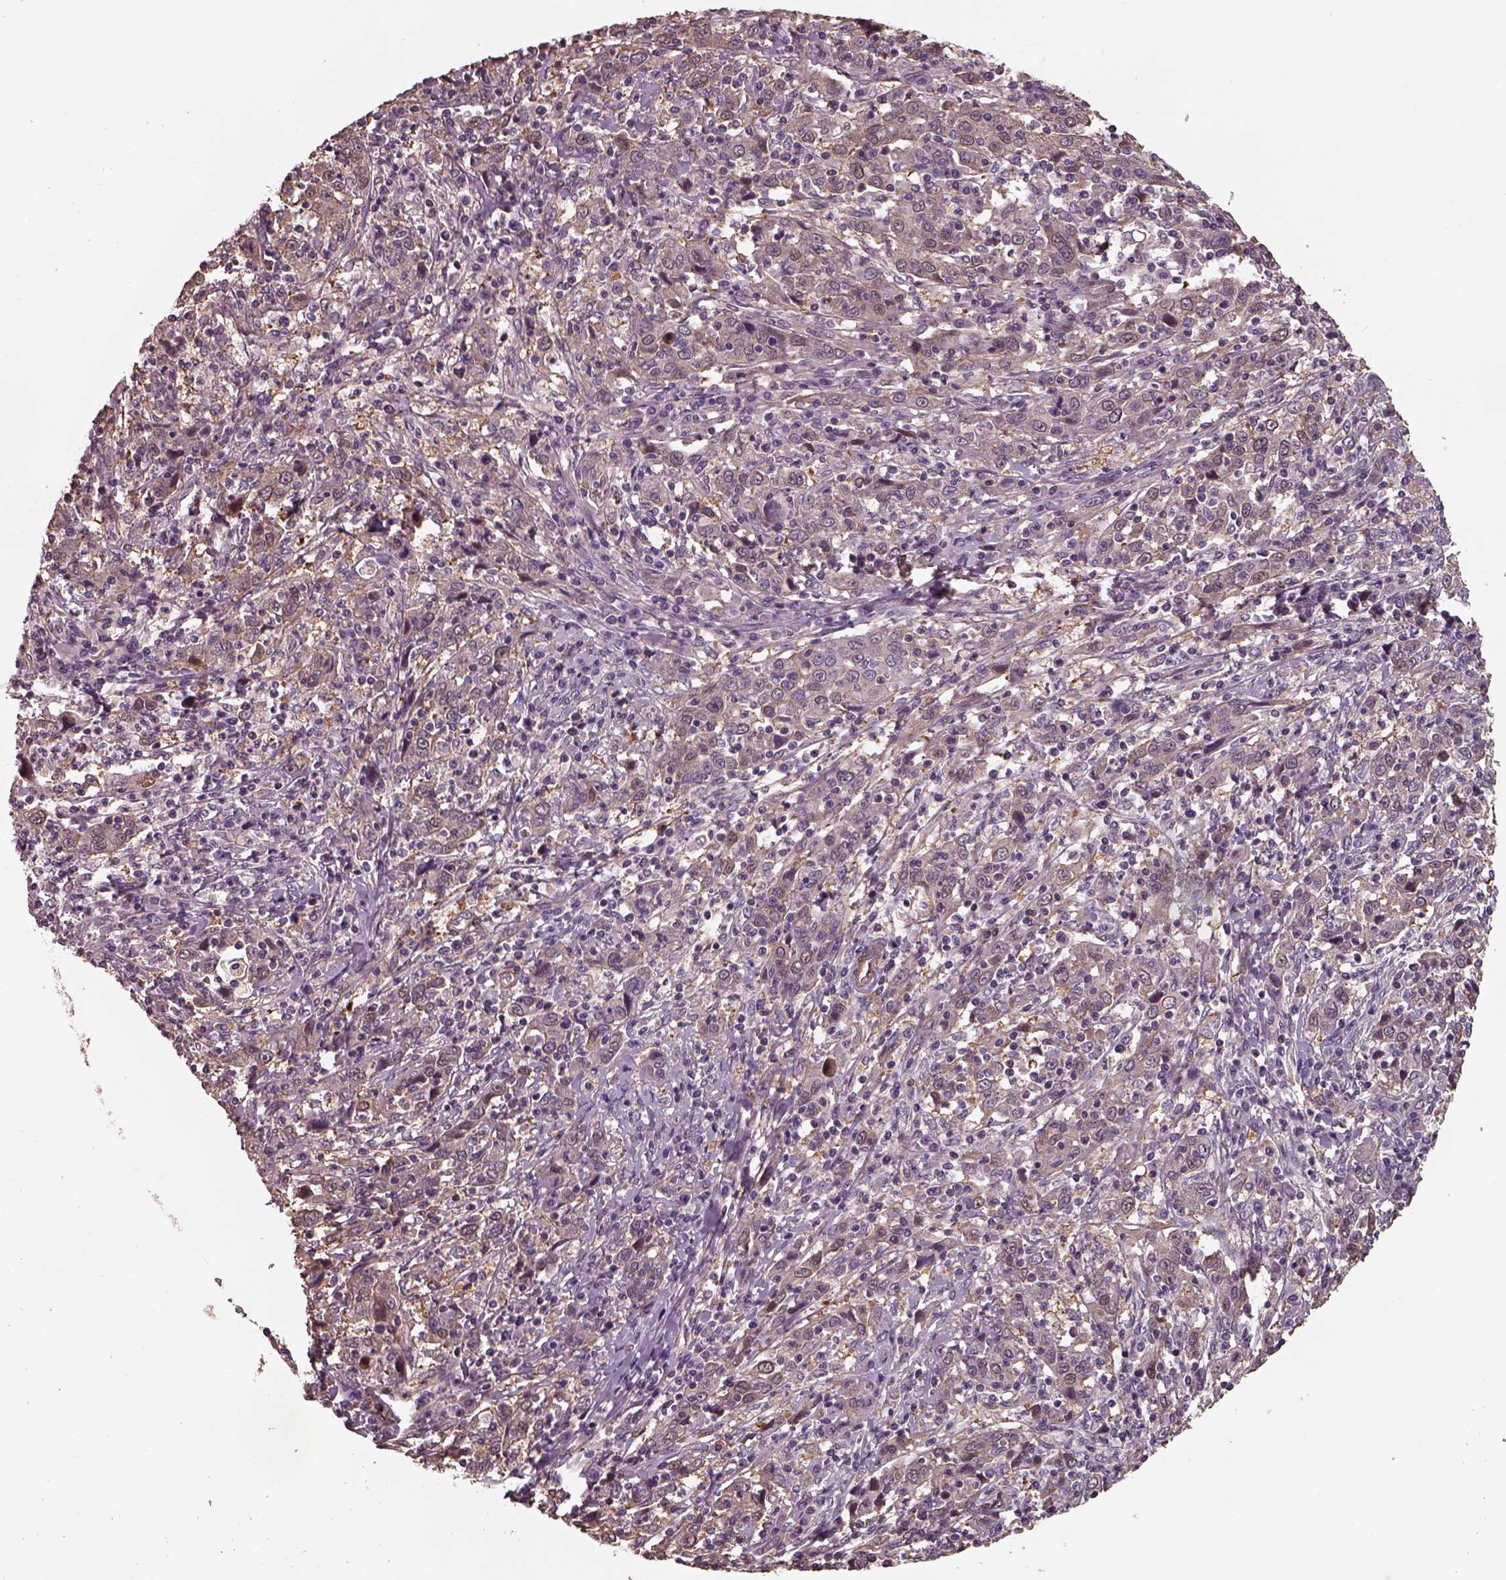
{"staining": {"intensity": "weak", "quantity": "<25%", "location": "cytoplasmic/membranous"}, "tissue": "cervical cancer", "cell_type": "Tumor cells", "image_type": "cancer", "snomed": [{"axis": "morphology", "description": "Squamous cell carcinoma, NOS"}, {"axis": "topography", "description": "Cervix"}], "caption": "DAB immunohistochemical staining of cervical cancer shows no significant positivity in tumor cells. (Stains: DAB (3,3'-diaminobenzidine) immunohistochemistry (IHC) with hematoxylin counter stain, Microscopy: brightfield microscopy at high magnification).", "gene": "ISYNA1", "patient": {"sex": "female", "age": 46}}